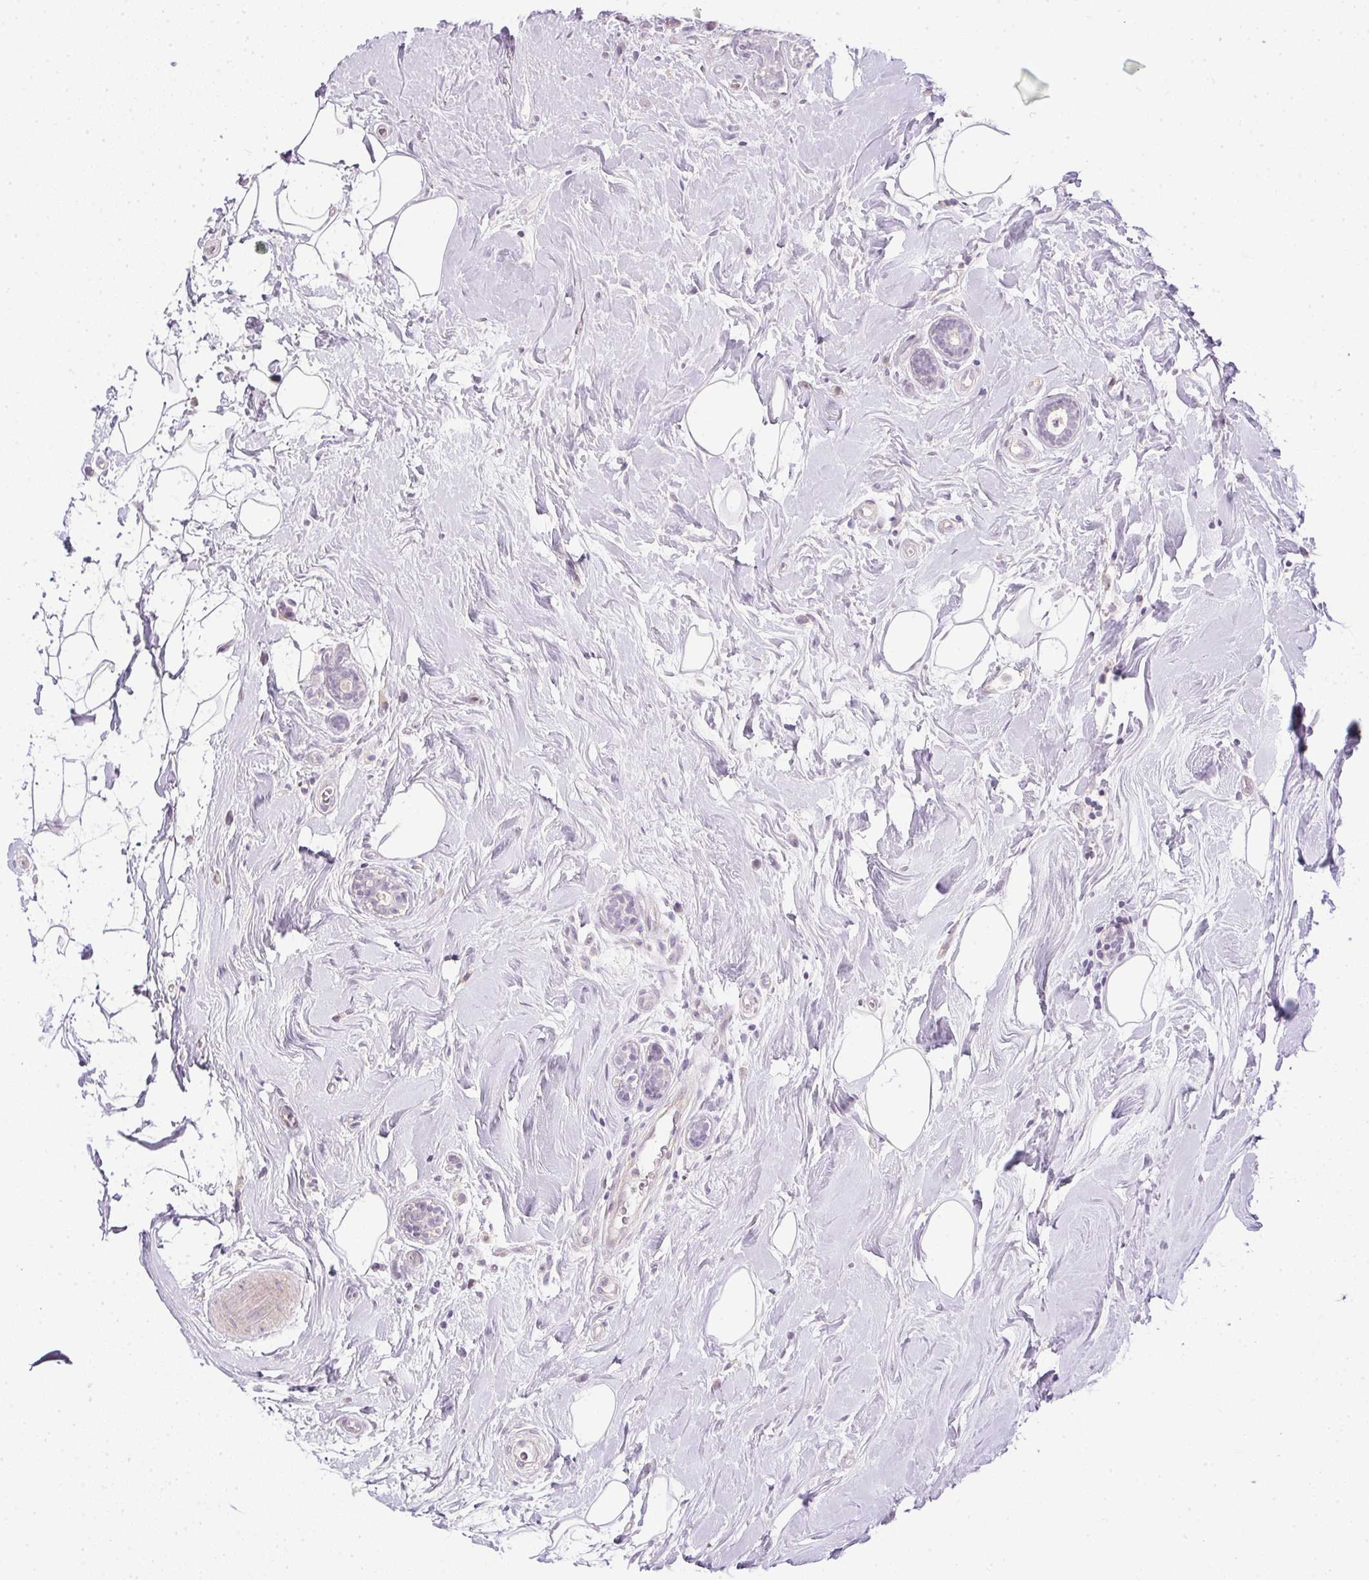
{"staining": {"intensity": "negative", "quantity": "none", "location": "none"}, "tissue": "breast cancer", "cell_type": "Tumor cells", "image_type": "cancer", "snomed": [{"axis": "morphology", "description": "Normal tissue, NOS"}, {"axis": "morphology", "description": "Duct carcinoma"}, {"axis": "topography", "description": "Breast"}], "caption": "Histopathology image shows no significant protein expression in tumor cells of intraductal carcinoma (breast).", "gene": "PRL", "patient": {"sex": "female", "age": 43}}